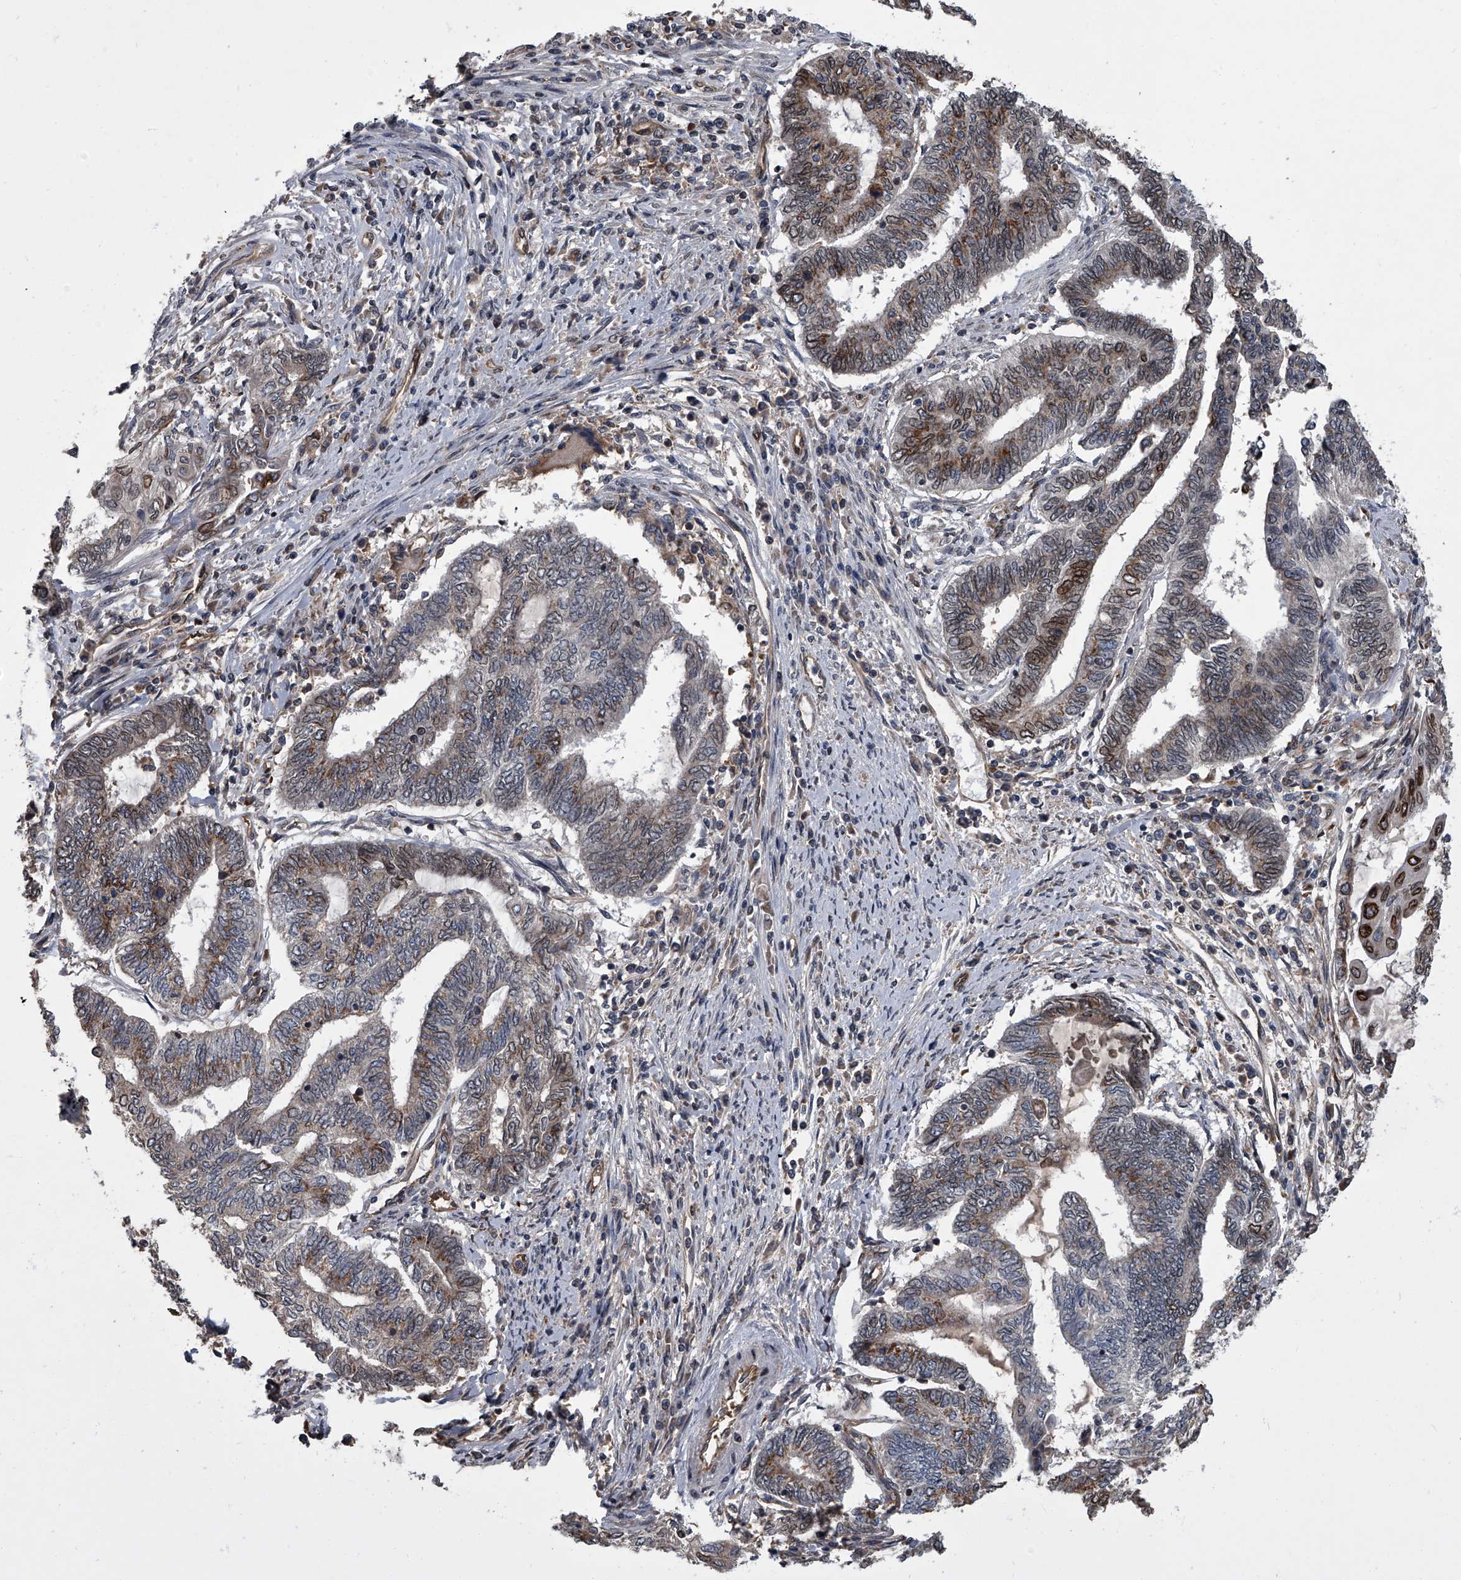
{"staining": {"intensity": "strong", "quantity": "<25%", "location": "cytoplasmic/membranous,nuclear"}, "tissue": "endometrial cancer", "cell_type": "Tumor cells", "image_type": "cancer", "snomed": [{"axis": "morphology", "description": "Adenocarcinoma, NOS"}, {"axis": "topography", "description": "Uterus"}, {"axis": "topography", "description": "Endometrium"}], "caption": "A brown stain shows strong cytoplasmic/membranous and nuclear staining of a protein in endometrial cancer tumor cells.", "gene": "LRRC8C", "patient": {"sex": "female", "age": 70}}